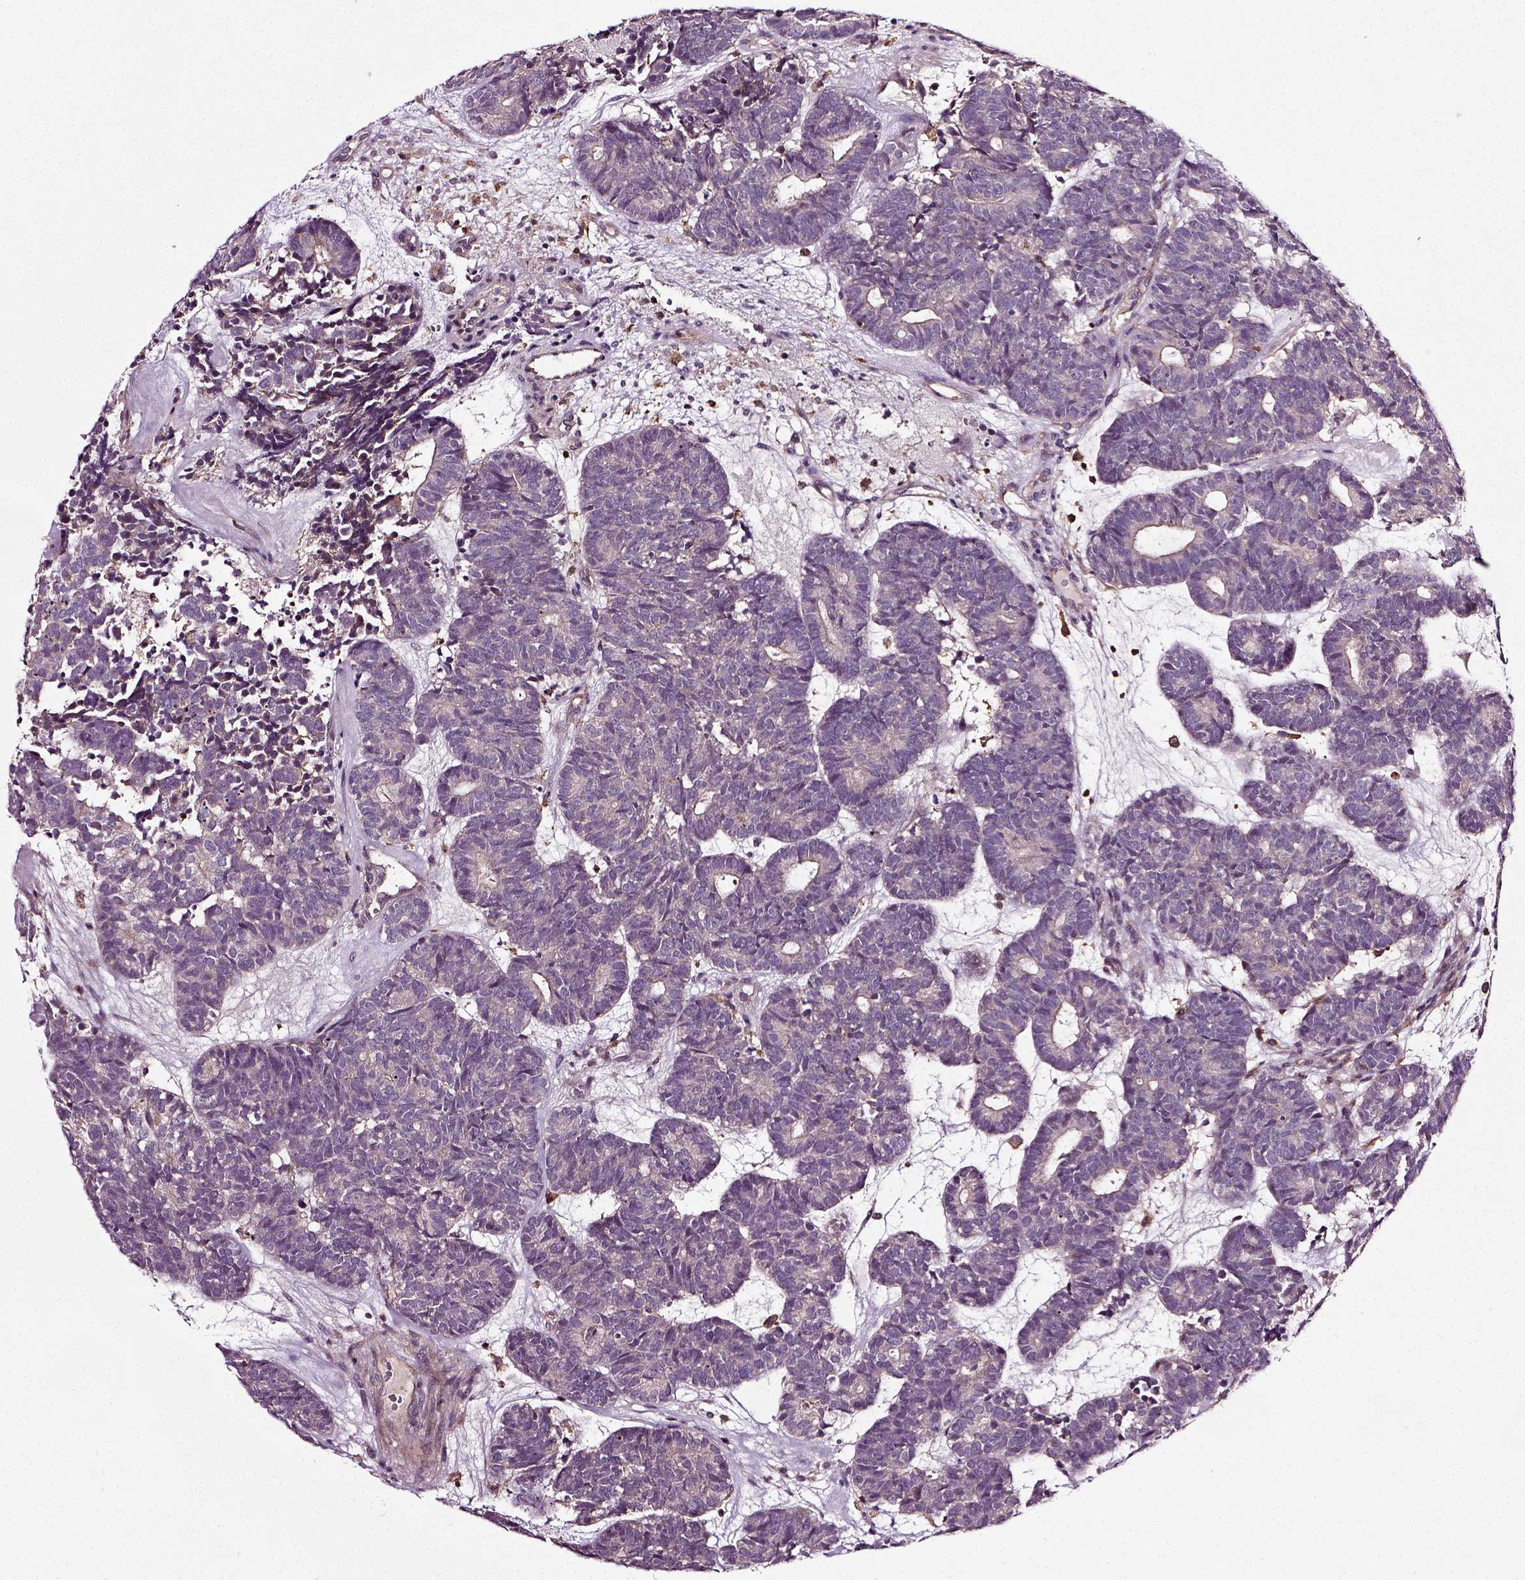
{"staining": {"intensity": "negative", "quantity": "none", "location": "none"}, "tissue": "head and neck cancer", "cell_type": "Tumor cells", "image_type": "cancer", "snomed": [{"axis": "morphology", "description": "Adenocarcinoma, NOS"}, {"axis": "topography", "description": "Head-Neck"}], "caption": "Micrograph shows no significant protein positivity in tumor cells of head and neck adenocarcinoma.", "gene": "RHOF", "patient": {"sex": "female", "age": 81}}